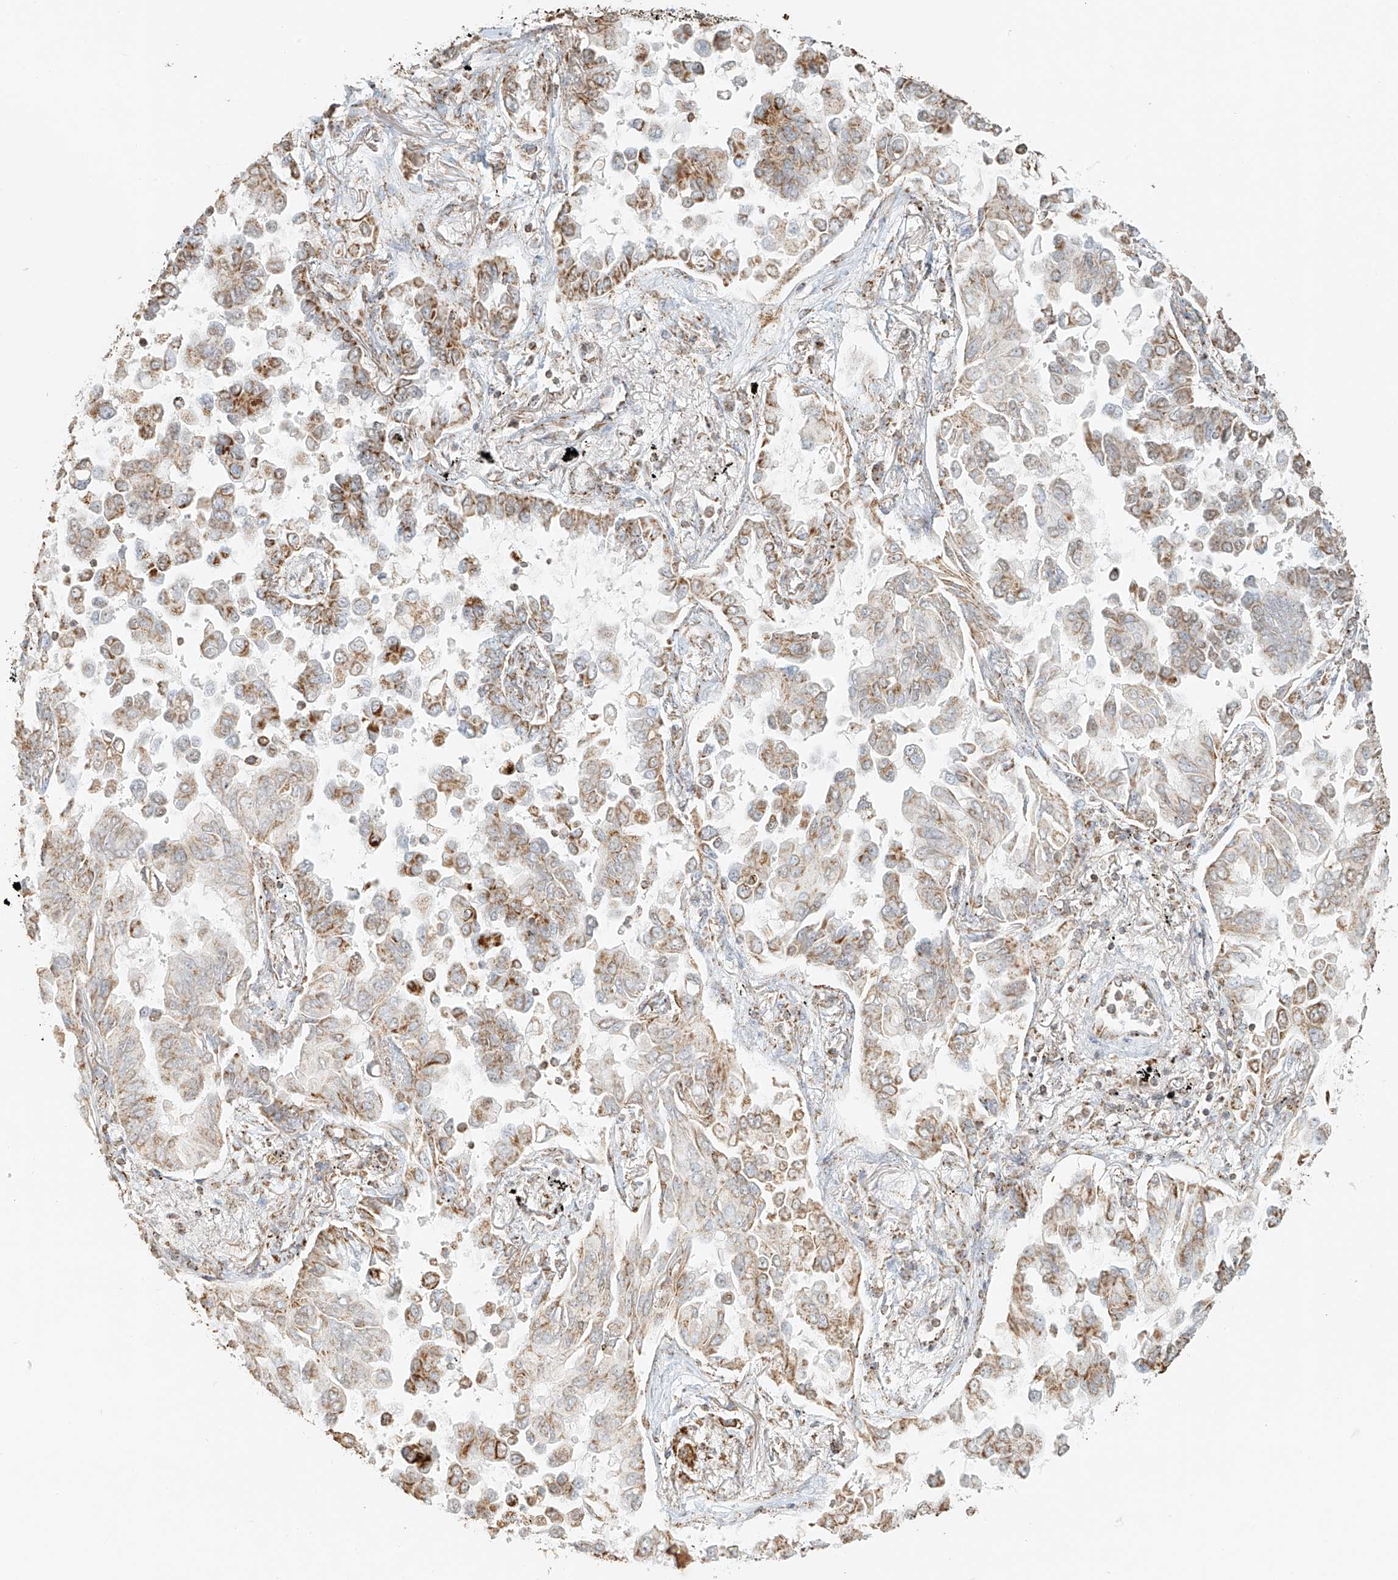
{"staining": {"intensity": "moderate", "quantity": ">75%", "location": "cytoplasmic/membranous"}, "tissue": "lung cancer", "cell_type": "Tumor cells", "image_type": "cancer", "snomed": [{"axis": "morphology", "description": "Adenocarcinoma, NOS"}, {"axis": "topography", "description": "Lung"}], "caption": "Tumor cells display medium levels of moderate cytoplasmic/membranous staining in approximately >75% of cells in human lung cancer.", "gene": "MIPEP", "patient": {"sex": "female", "age": 67}}